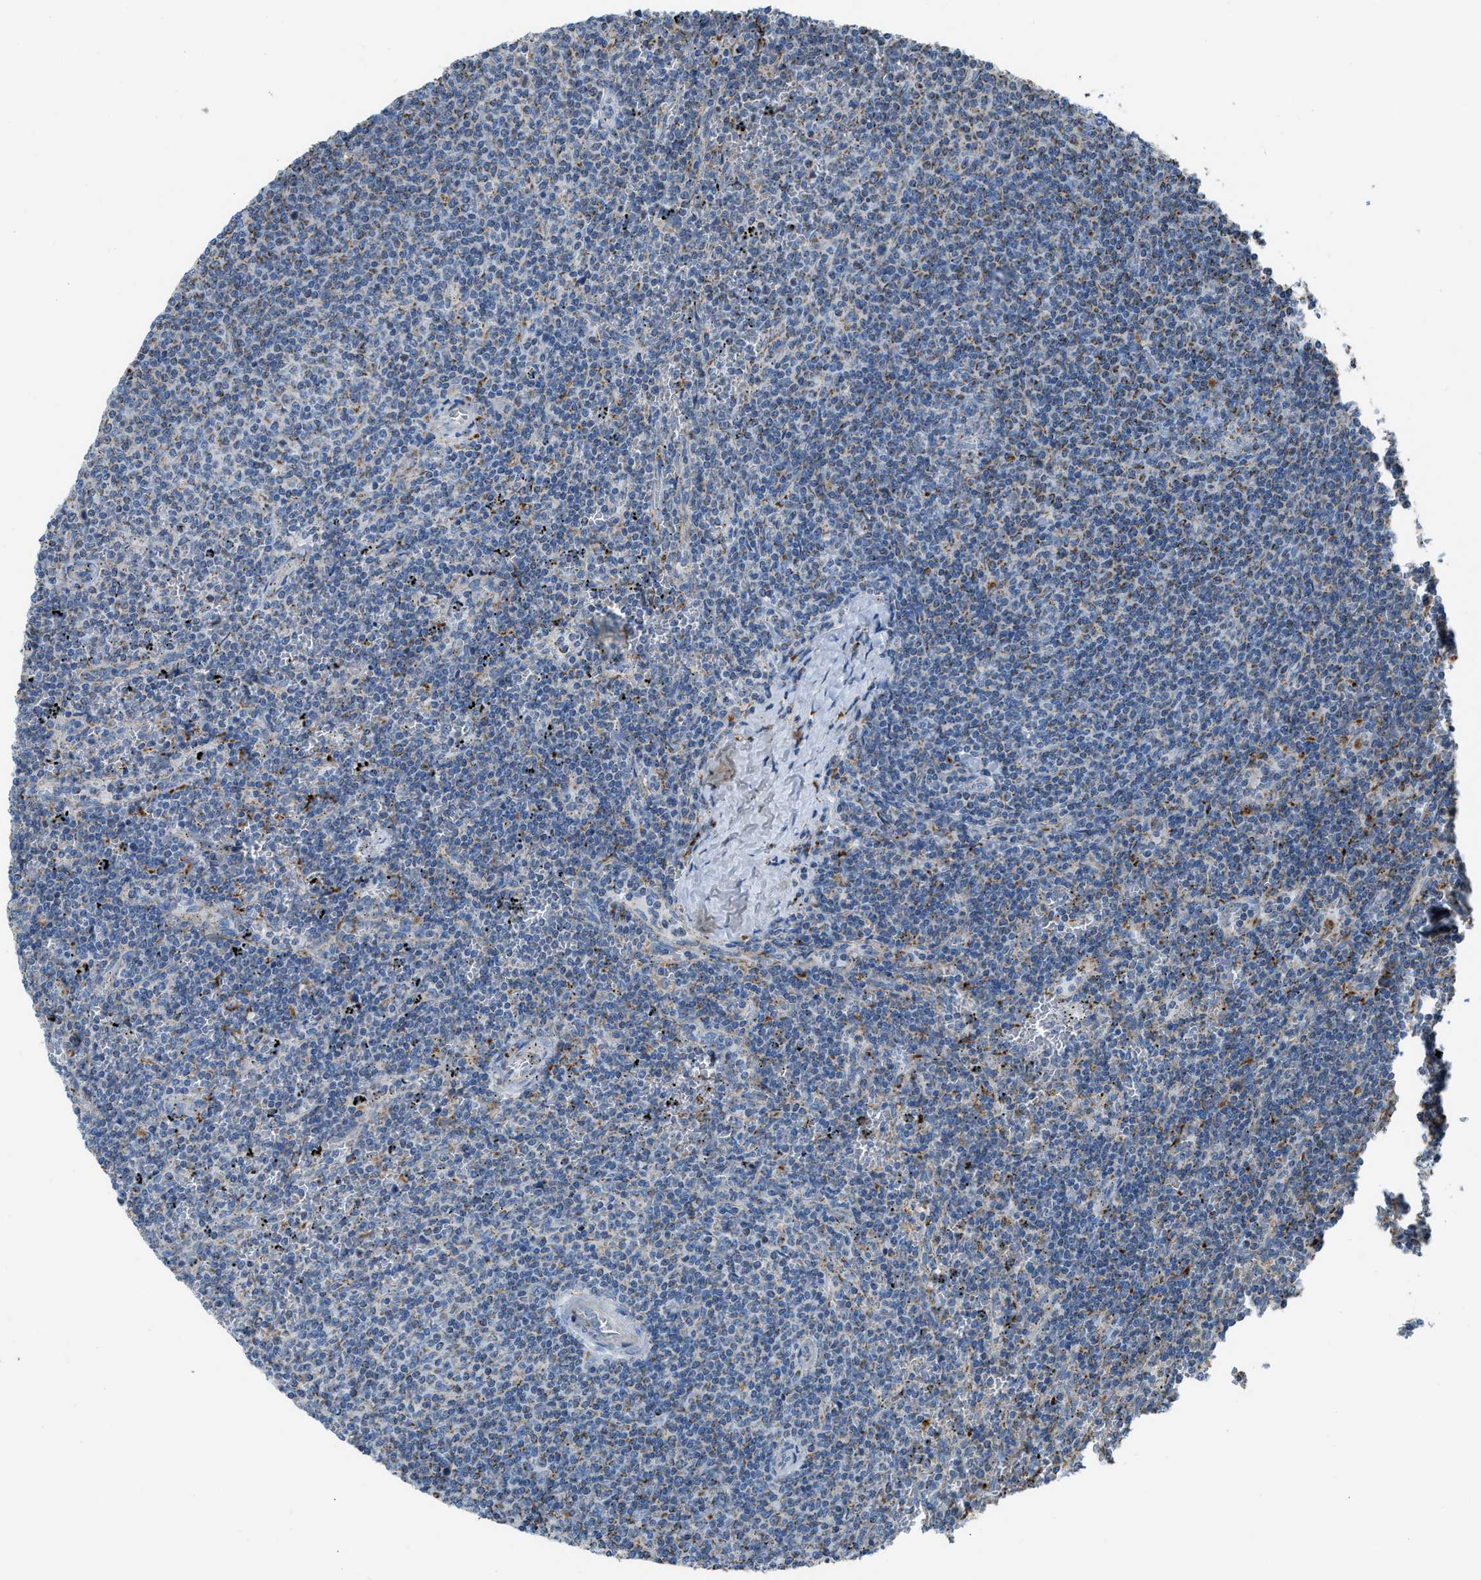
{"staining": {"intensity": "moderate", "quantity": "<25%", "location": "cytoplasmic/membranous"}, "tissue": "lymphoma", "cell_type": "Tumor cells", "image_type": "cancer", "snomed": [{"axis": "morphology", "description": "Malignant lymphoma, non-Hodgkin's type, Low grade"}, {"axis": "topography", "description": "Spleen"}], "caption": "Protein expression analysis of malignant lymphoma, non-Hodgkin's type (low-grade) demonstrates moderate cytoplasmic/membranous positivity in approximately <25% of tumor cells. The protein of interest is shown in brown color, while the nuclei are stained blue.", "gene": "SMIM20", "patient": {"sex": "female", "age": 50}}